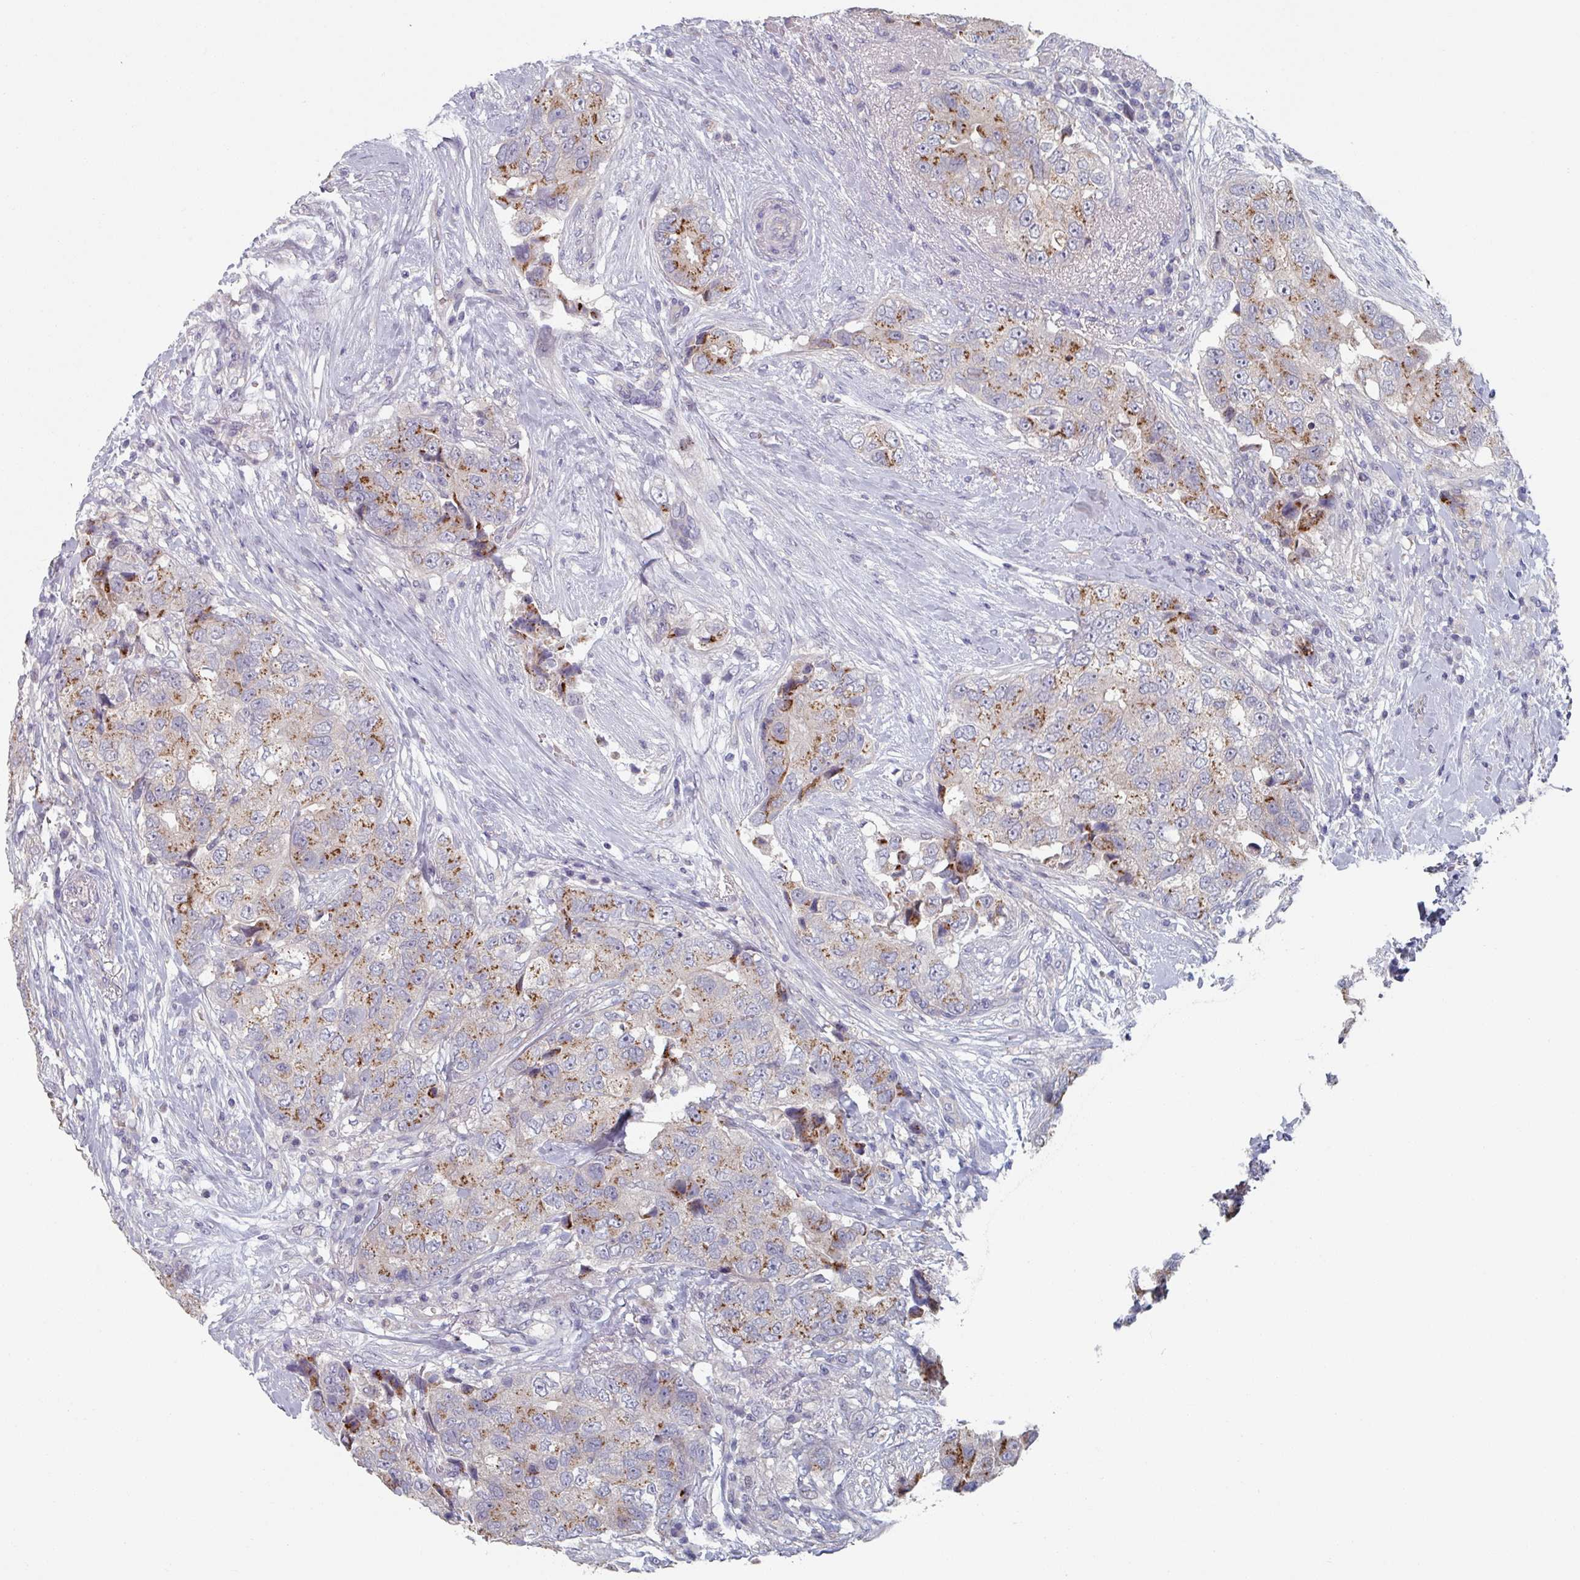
{"staining": {"intensity": "moderate", "quantity": "25%-75%", "location": "cytoplasmic/membranous"}, "tissue": "breast cancer", "cell_type": "Tumor cells", "image_type": "cancer", "snomed": [{"axis": "morphology", "description": "Normal tissue, NOS"}, {"axis": "morphology", "description": "Duct carcinoma"}, {"axis": "topography", "description": "Breast"}], "caption": "Human infiltrating ductal carcinoma (breast) stained with a brown dye demonstrates moderate cytoplasmic/membranous positive positivity in about 25%-75% of tumor cells.", "gene": "EFL1", "patient": {"sex": "female", "age": 62}}